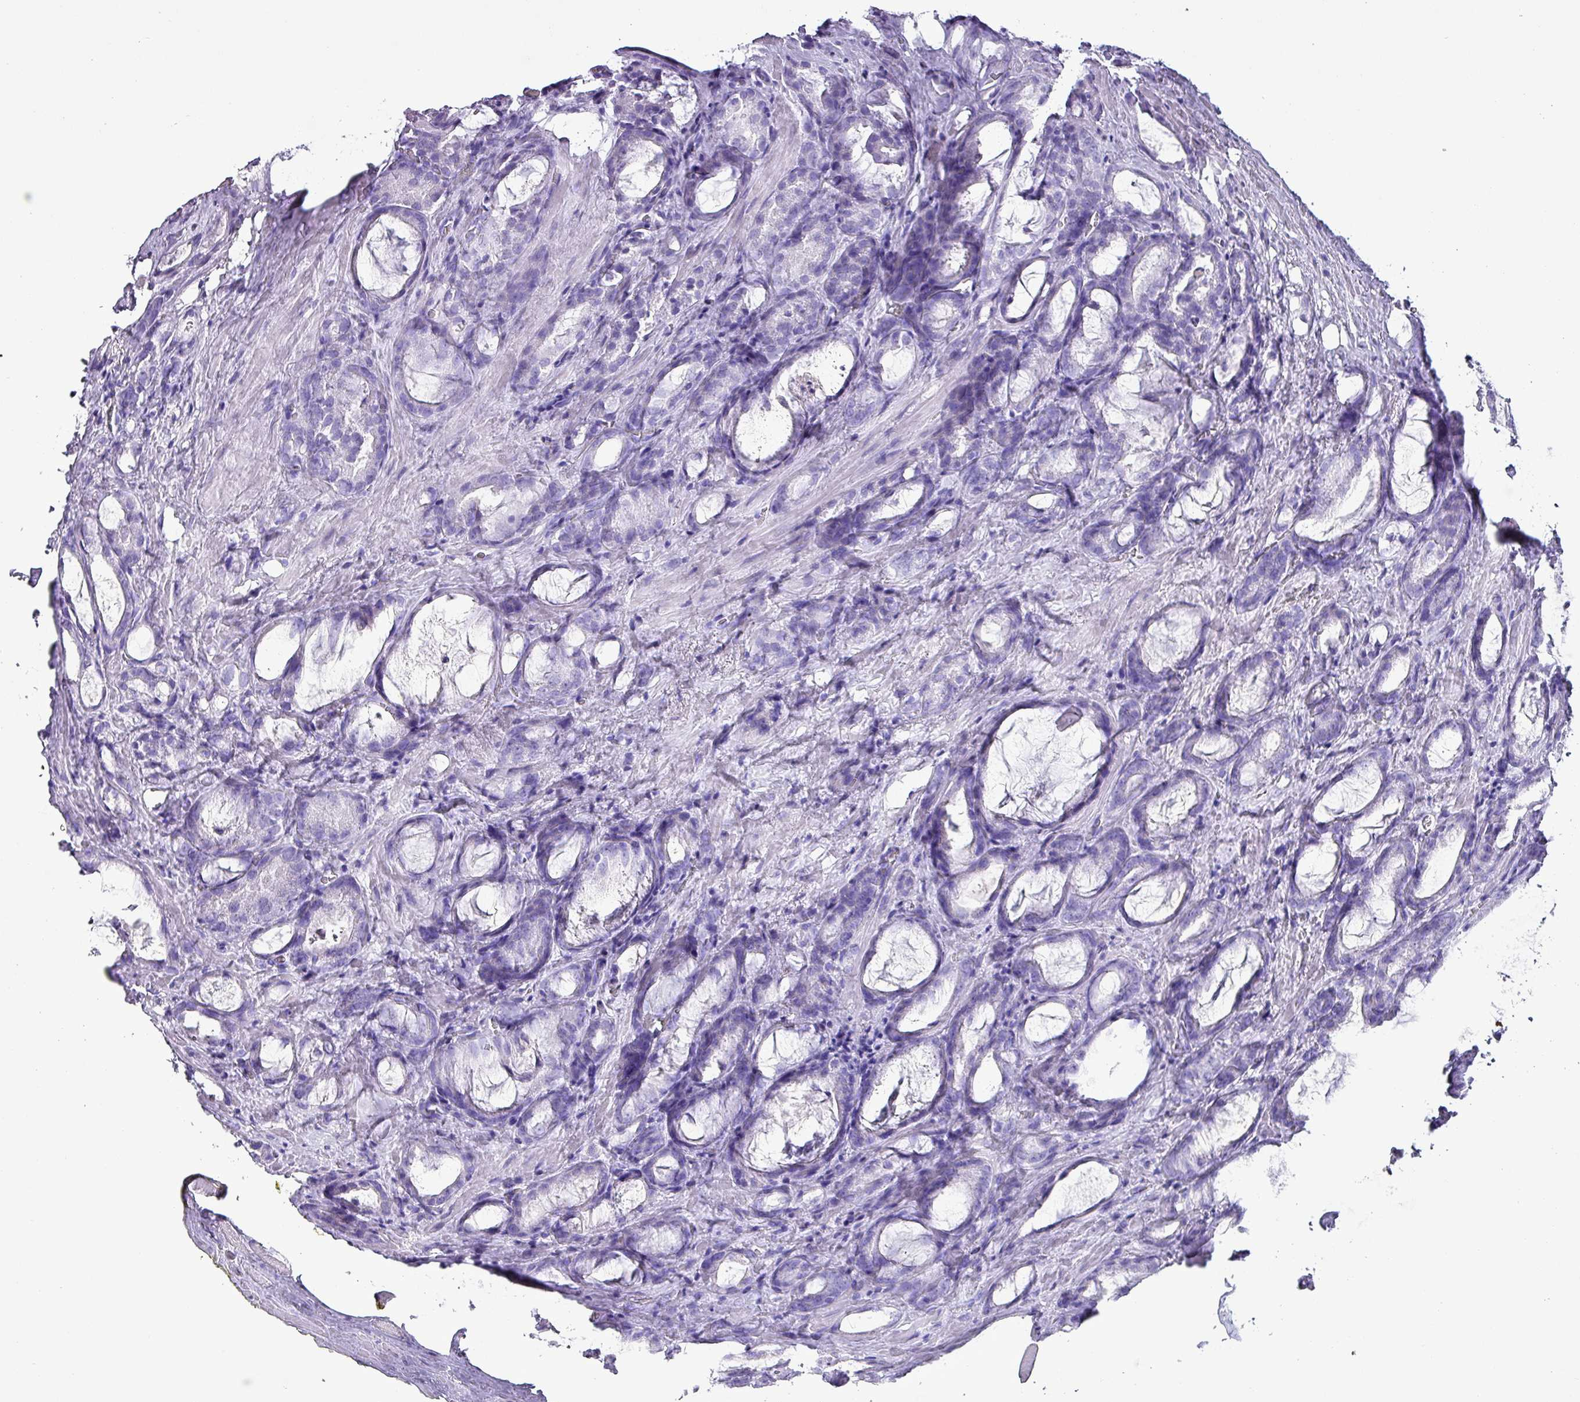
{"staining": {"intensity": "negative", "quantity": "none", "location": "none"}, "tissue": "prostate cancer", "cell_type": "Tumor cells", "image_type": "cancer", "snomed": [{"axis": "morphology", "description": "Adenocarcinoma, High grade"}, {"axis": "topography", "description": "Prostate"}], "caption": "This micrograph is of high-grade adenocarcinoma (prostate) stained with immunohistochemistry to label a protein in brown with the nuclei are counter-stained blue. There is no staining in tumor cells.", "gene": "KRT6C", "patient": {"sex": "male", "age": 72}}